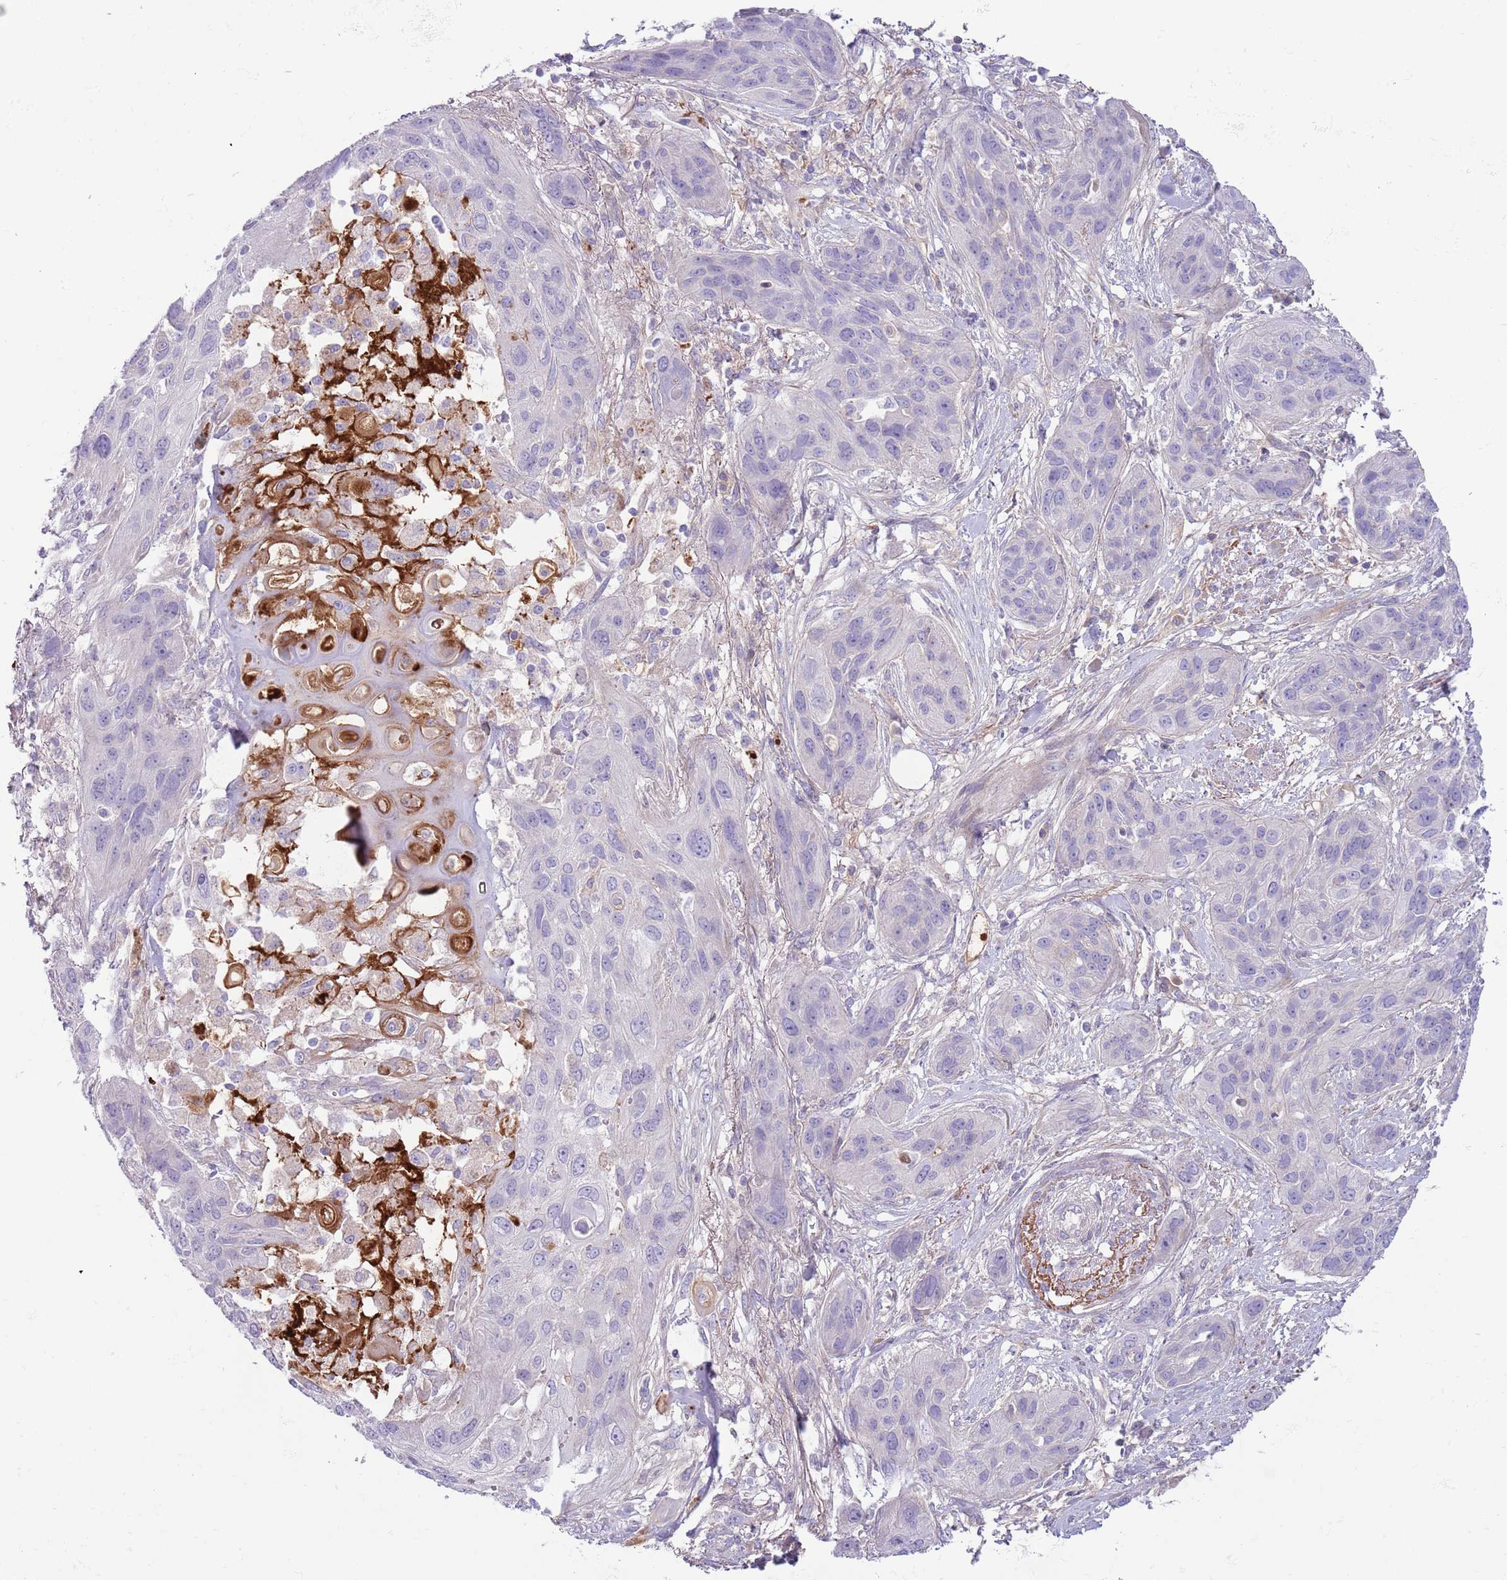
{"staining": {"intensity": "strong", "quantity": "<25%", "location": "cytoplasmic/membranous"}, "tissue": "lung cancer", "cell_type": "Tumor cells", "image_type": "cancer", "snomed": [{"axis": "morphology", "description": "Squamous cell carcinoma, NOS"}, {"axis": "topography", "description": "Lung"}], "caption": "Approximately <25% of tumor cells in lung cancer (squamous cell carcinoma) show strong cytoplasmic/membranous protein expression as visualized by brown immunohistochemical staining.", "gene": "CFH", "patient": {"sex": "female", "age": 70}}